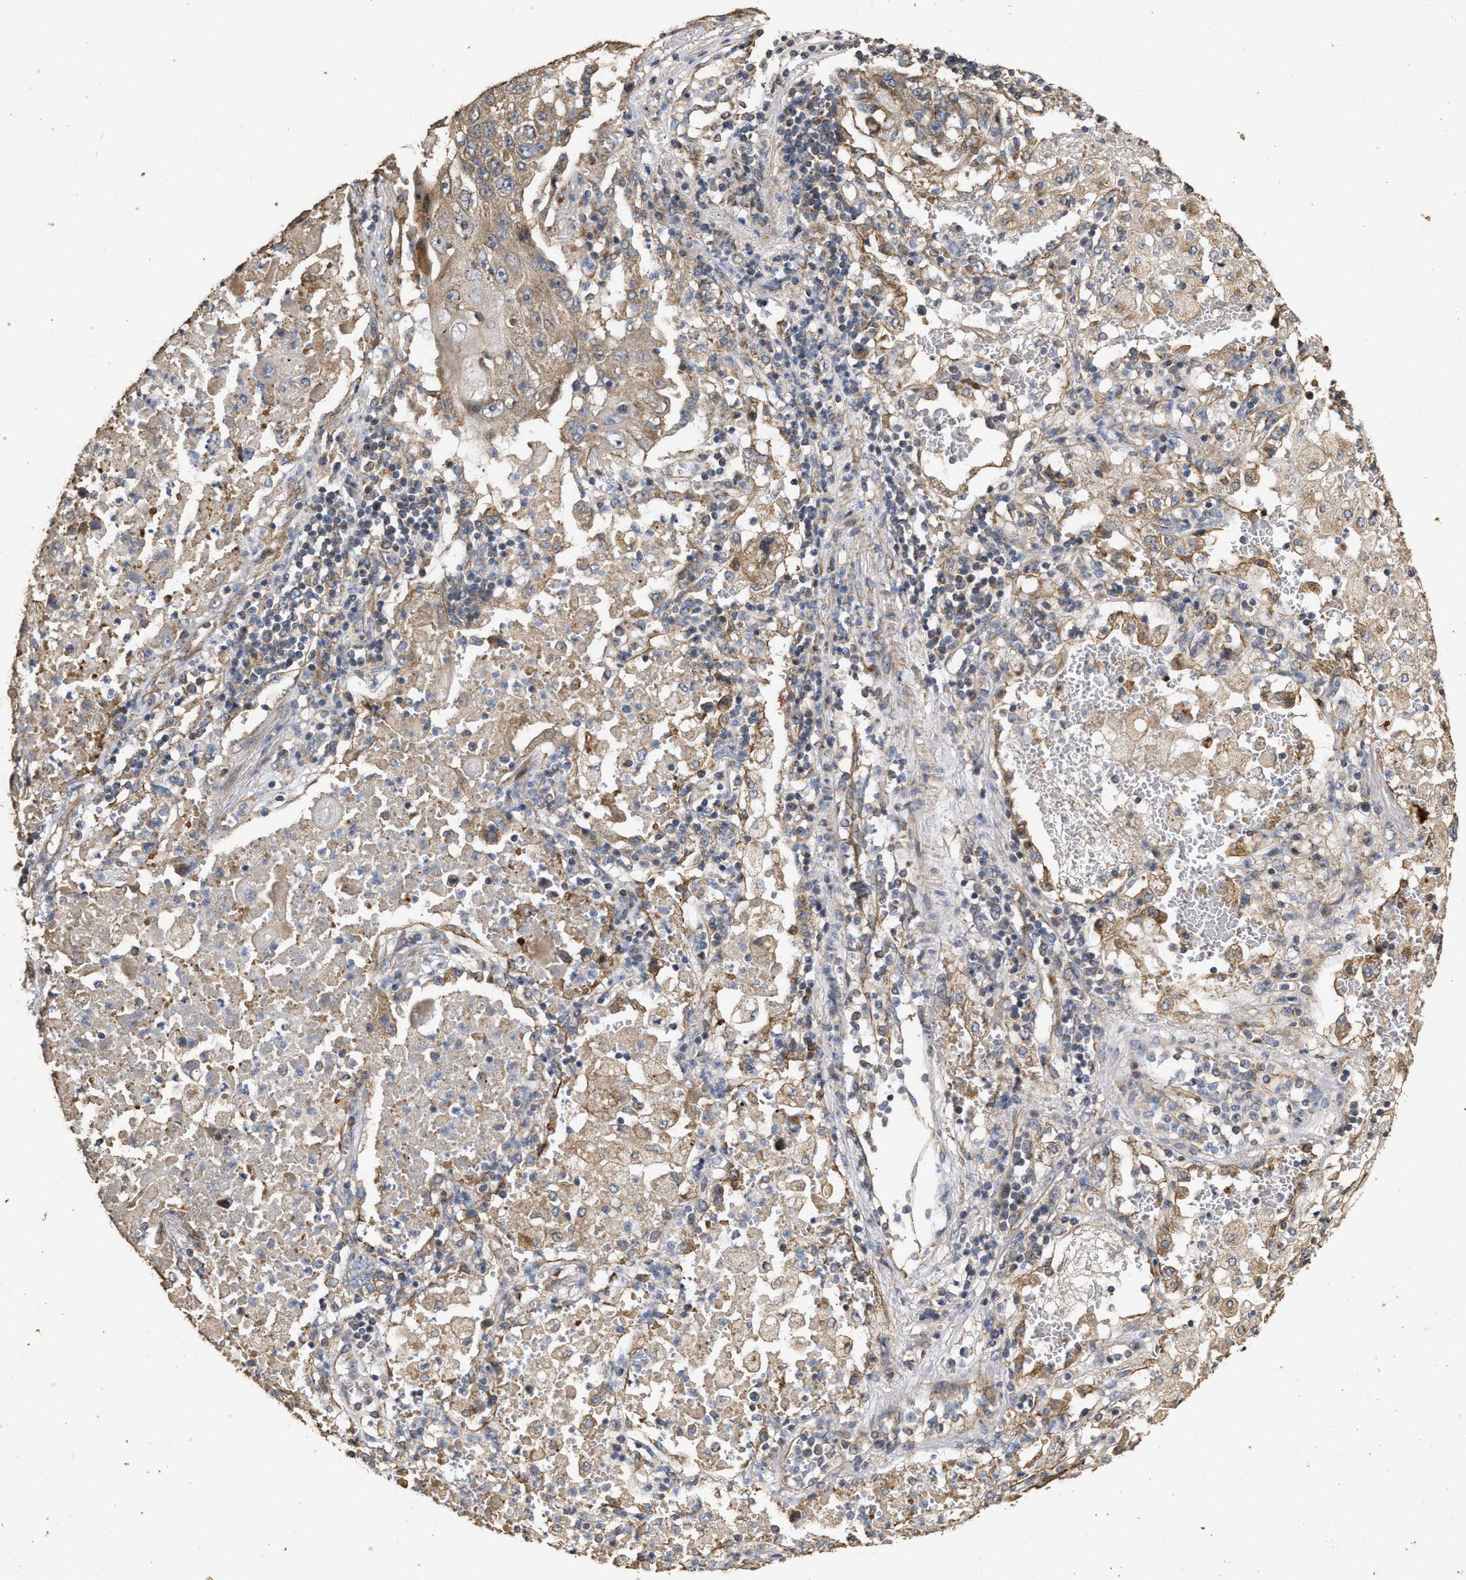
{"staining": {"intensity": "weak", "quantity": ">75%", "location": "cytoplasmic/membranous"}, "tissue": "lung cancer", "cell_type": "Tumor cells", "image_type": "cancer", "snomed": [{"axis": "morphology", "description": "Squamous cell carcinoma, NOS"}, {"axis": "topography", "description": "Lung"}], "caption": "Immunohistochemistry (IHC) of human lung cancer (squamous cell carcinoma) exhibits low levels of weak cytoplasmic/membranous positivity in about >75% of tumor cells. Nuclei are stained in blue.", "gene": "NAV1", "patient": {"sex": "male", "age": 61}}